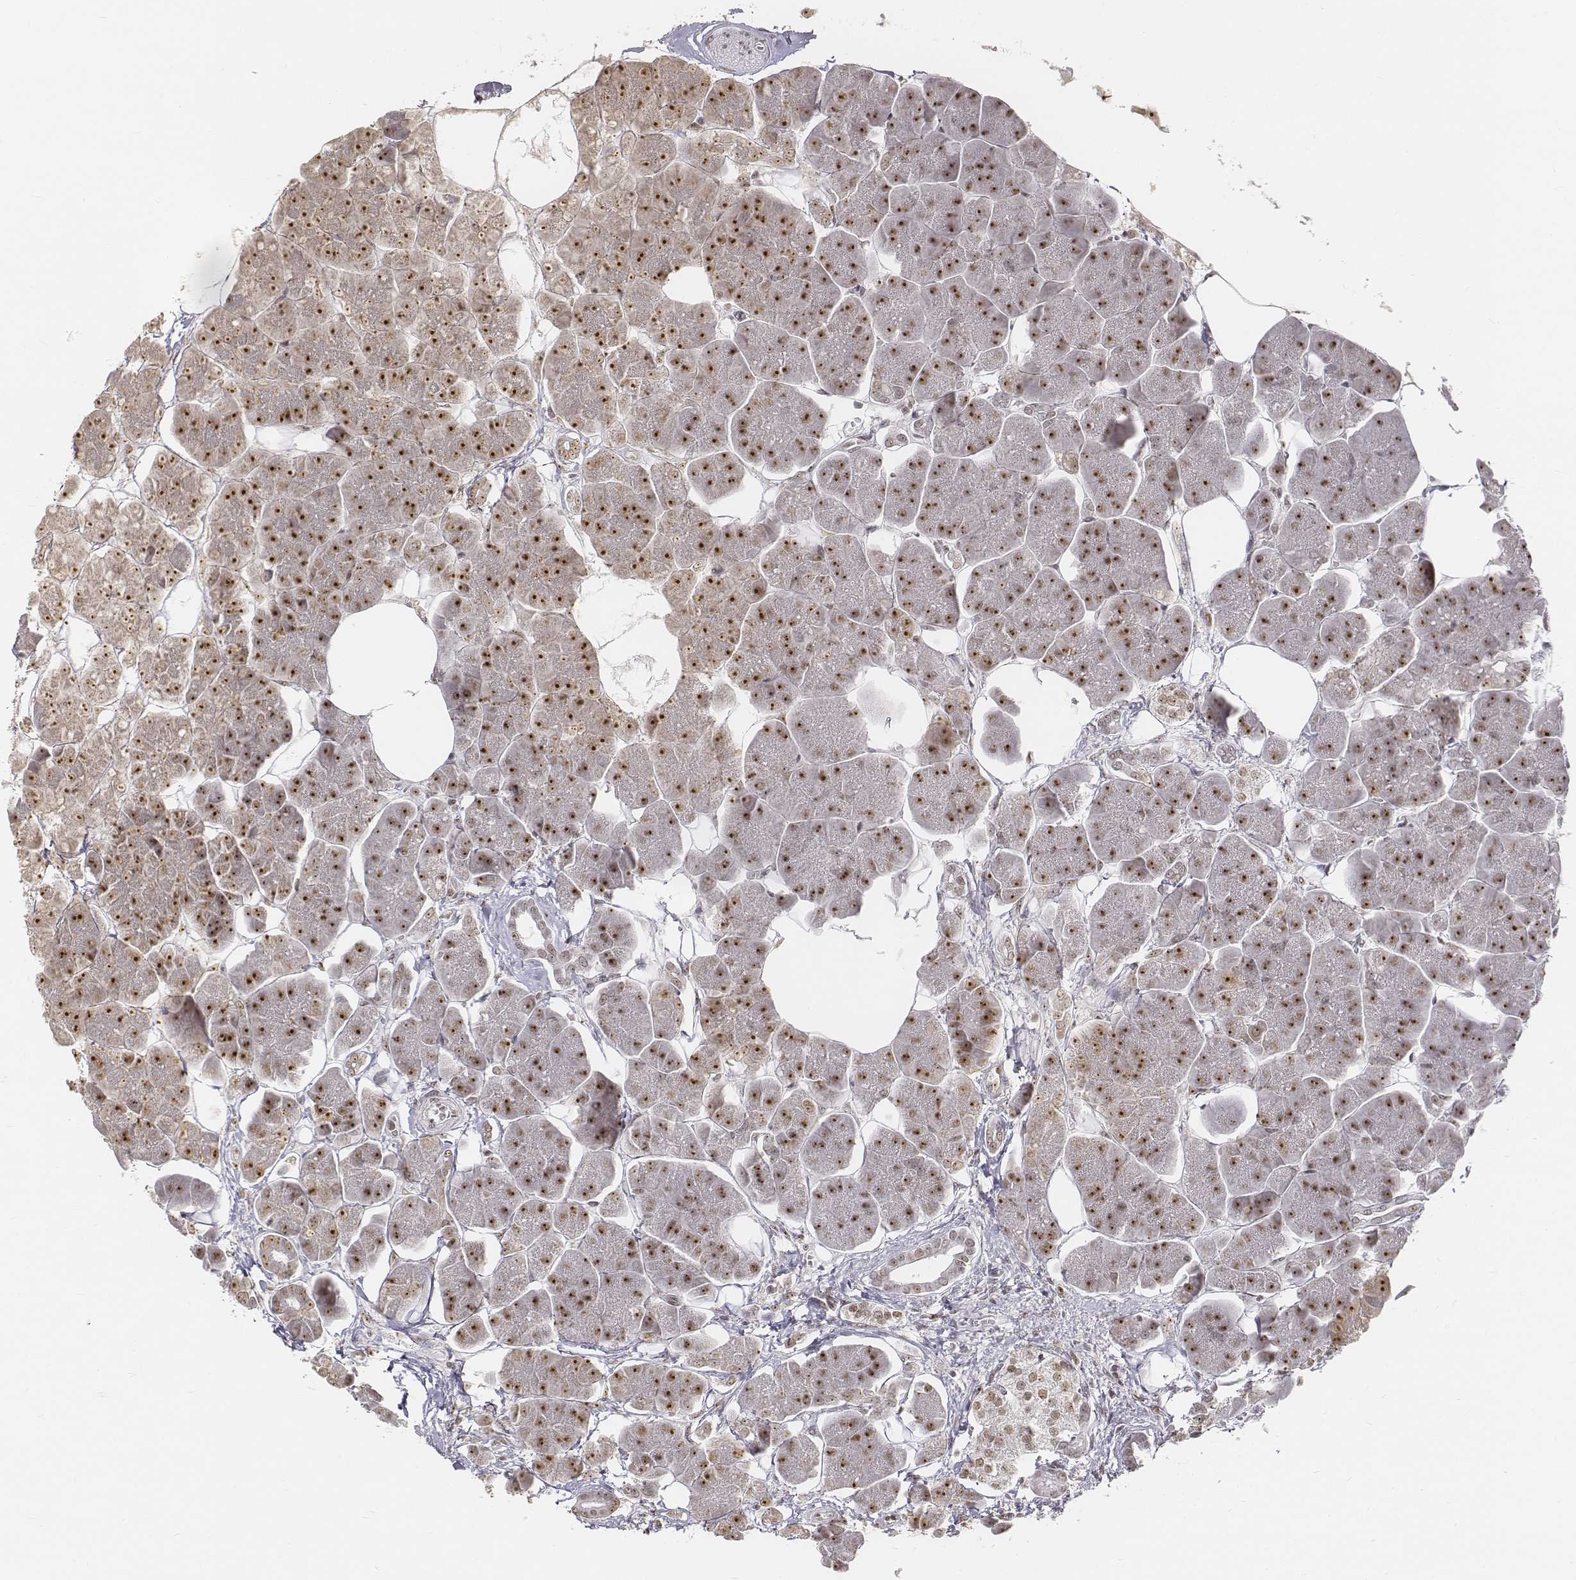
{"staining": {"intensity": "moderate", "quantity": ">75%", "location": "nuclear"}, "tissue": "pancreas", "cell_type": "Exocrine glandular cells", "image_type": "normal", "snomed": [{"axis": "morphology", "description": "Normal tissue, NOS"}, {"axis": "topography", "description": "Adipose tissue"}, {"axis": "topography", "description": "Pancreas"}, {"axis": "topography", "description": "Peripheral nerve tissue"}], "caption": "This micrograph exhibits normal pancreas stained with IHC to label a protein in brown. The nuclear of exocrine glandular cells show moderate positivity for the protein. Nuclei are counter-stained blue.", "gene": "PHF6", "patient": {"sex": "female", "age": 58}}